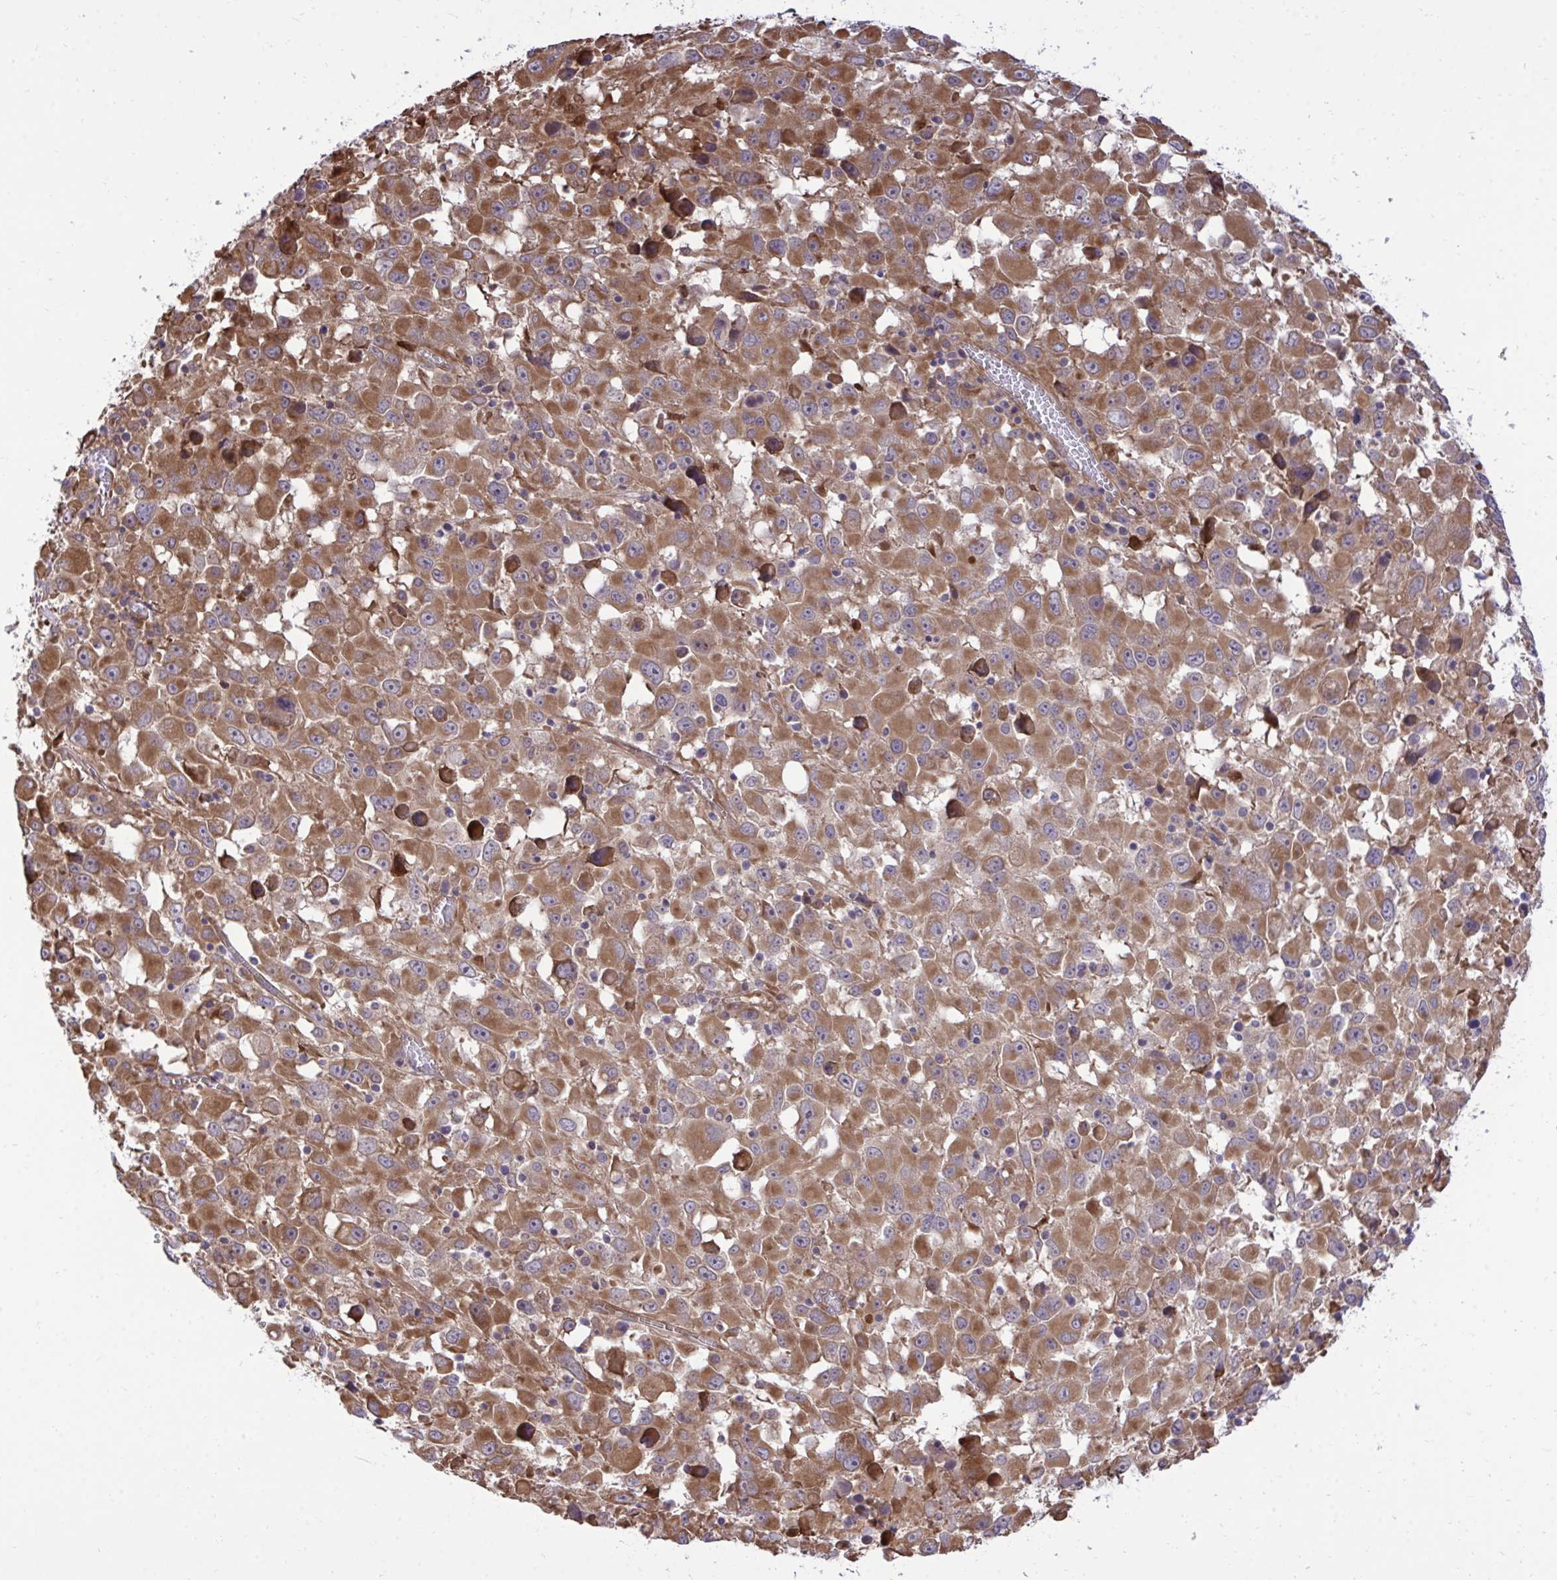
{"staining": {"intensity": "strong", "quantity": ">75%", "location": "cytoplasmic/membranous"}, "tissue": "melanoma", "cell_type": "Tumor cells", "image_type": "cancer", "snomed": [{"axis": "morphology", "description": "Malignant melanoma, Metastatic site"}, {"axis": "topography", "description": "Soft tissue"}], "caption": "Brown immunohistochemical staining in melanoma displays strong cytoplasmic/membranous staining in about >75% of tumor cells.", "gene": "RPS15", "patient": {"sex": "male", "age": 50}}